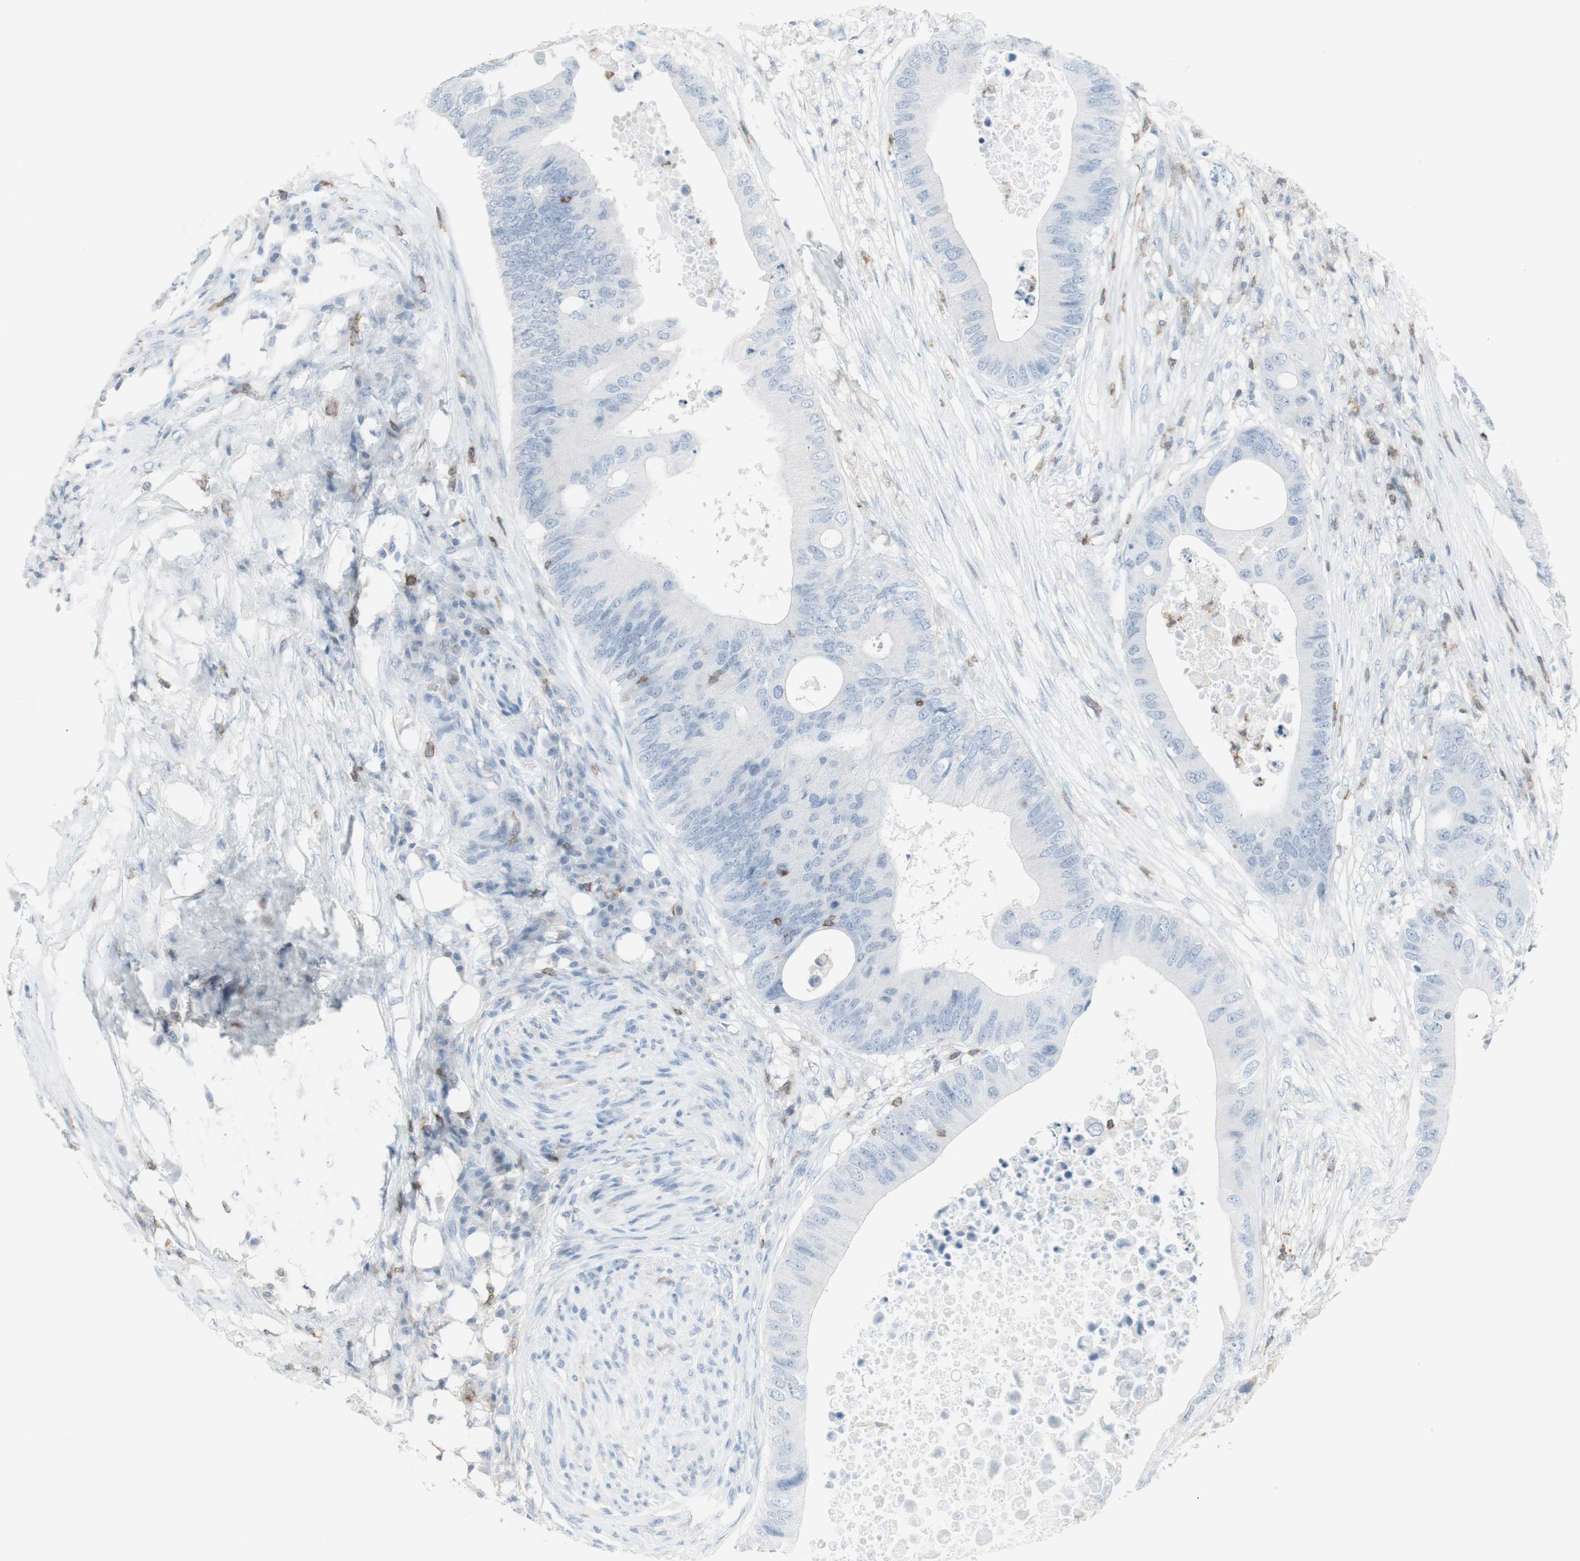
{"staining": {"intensity": "negative", "quantity": "none", "location": "none"}, "tissue": "colorectal cancer", "cell_type": "Tumor cells", "image_type": "cancer", "snomed": [{"axis": "morphology", "description": "Adenocarcinoma, NOS"}, {"axis": "topography", "description": "Colon"}], "caption": "The immunohistochemistry image has no significant expression in tumor cells of colorectal cancer (adenocarcinoma) tissue.", "gene": "NRG1", "patient": {"sex": "male", "age": 71}}